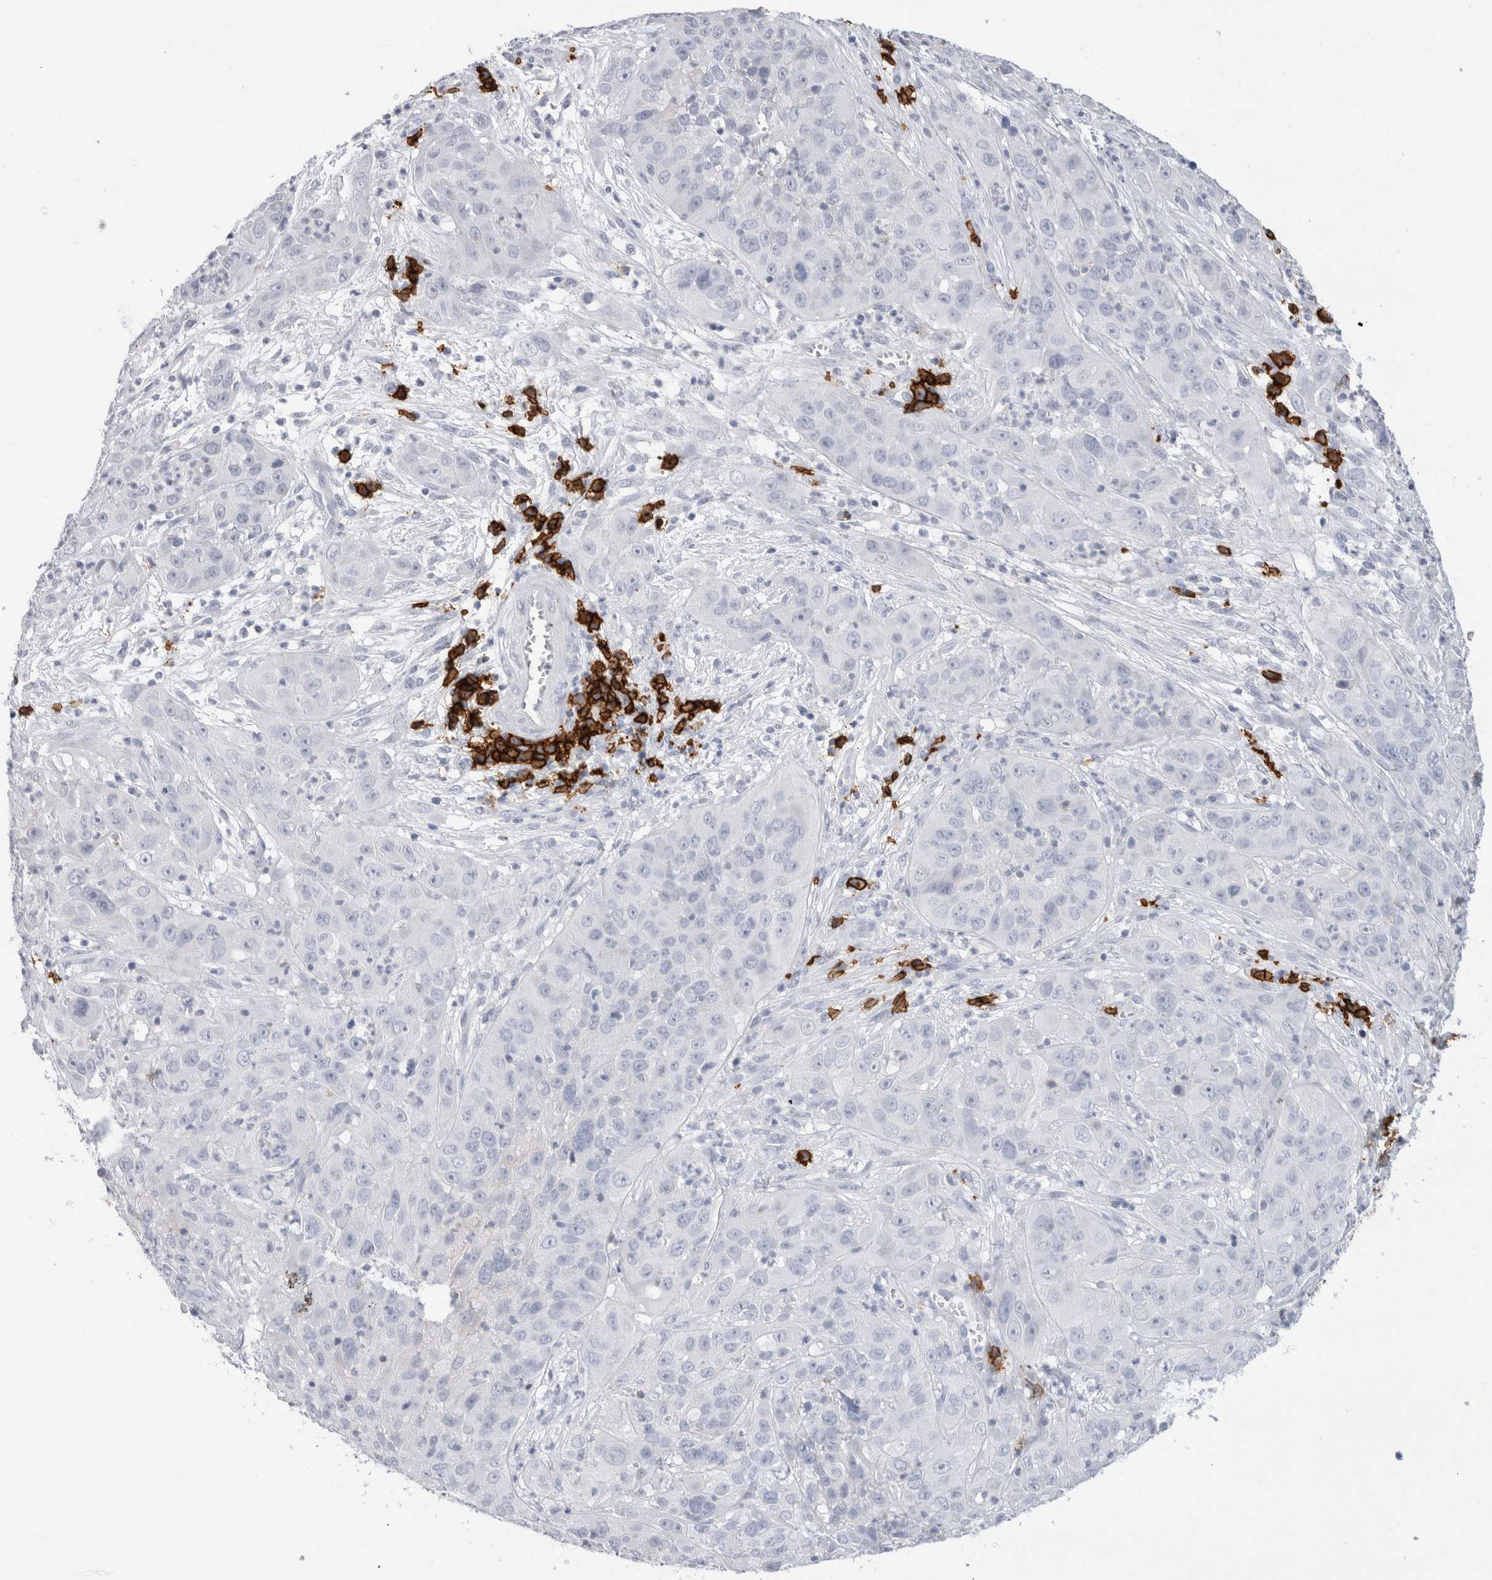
{"staining": {"intensity": "negative", "quantity": "none", "location": "none"}, "tissue": "cervical cancer", "cell_type": "Tumor cells", "image_type": "cancer", "snomed": [{"axis": "morphology", "description": "Squamous cell carcinoma, NOS"}, {"axis": "topography", "description": "Cervix"}], "caption": "DAB immunohistochemical staining of cervical cancer (squamous cell carcinoma) demonstrates no significant expression in tumor cells. (DAB (3,3'-diaminobenzidine) immunohistochemistry (IHC) with hematoxylin counter stain).", "gene": "CD38", "patient": {"sex": "female", "age": 32}}